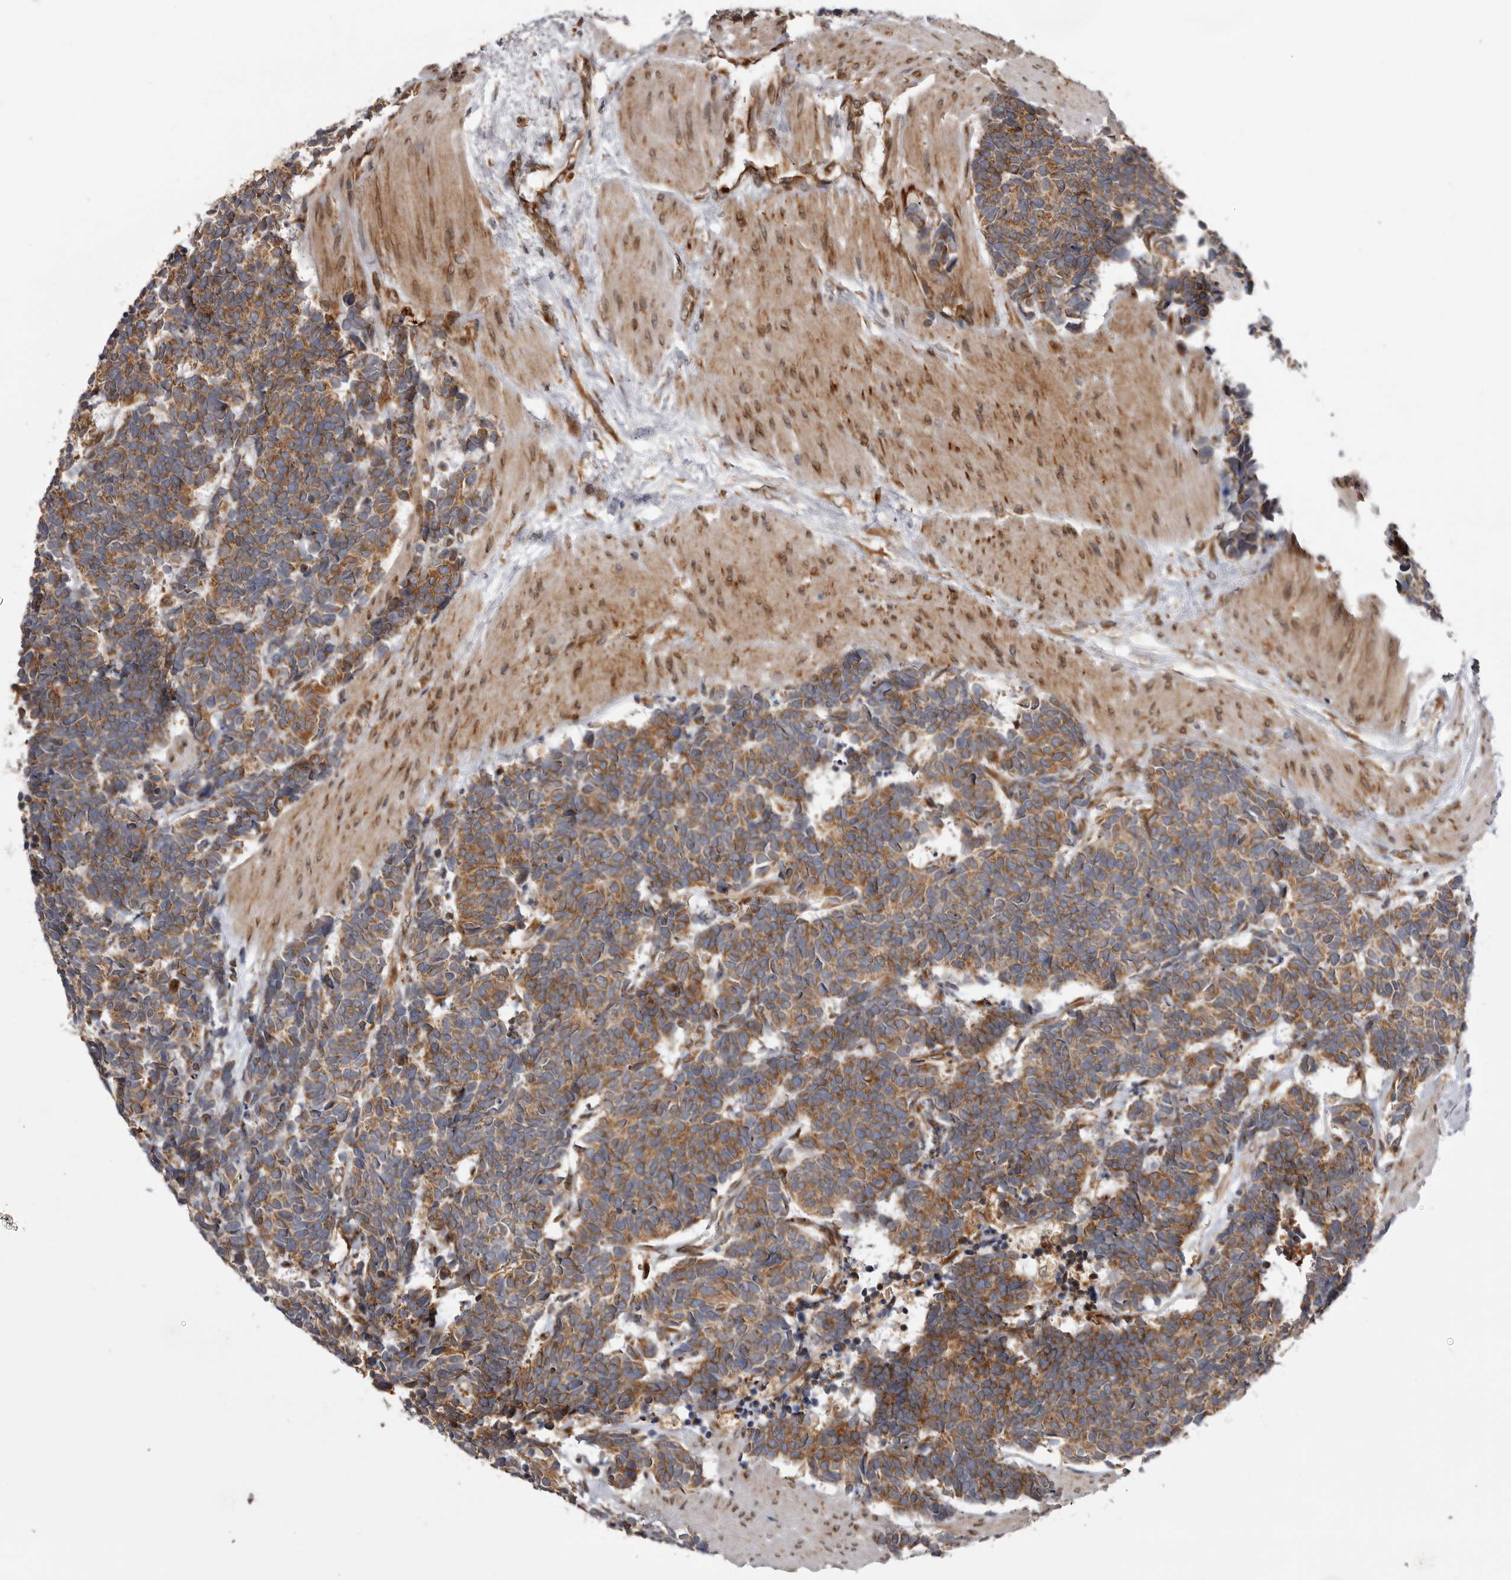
{"staining": {"intensity": "moderate", "quantity": ">75%", "location": "cytoplasmic/membranous"}, "tissue": "carcinoid", "cell_type": "Tumor cells", "image_type": "cancer", "snomed": [{"axis": "morphology", "description": "Carcinoma, NOS"}, {"axis": "morphology", "description": "Carcinoid, malignant, NOS"}, {"axis": "topography", "description": "Urinary bladder"}], "caption": "Protein staining by immunohistochemistry demonstrates moderate cytoplasmic/membranous expression in approximately >75% of tumor cells in carcinoma.", "gene": "C4orf3", "patient": {"sex": "male", "age": 57}}